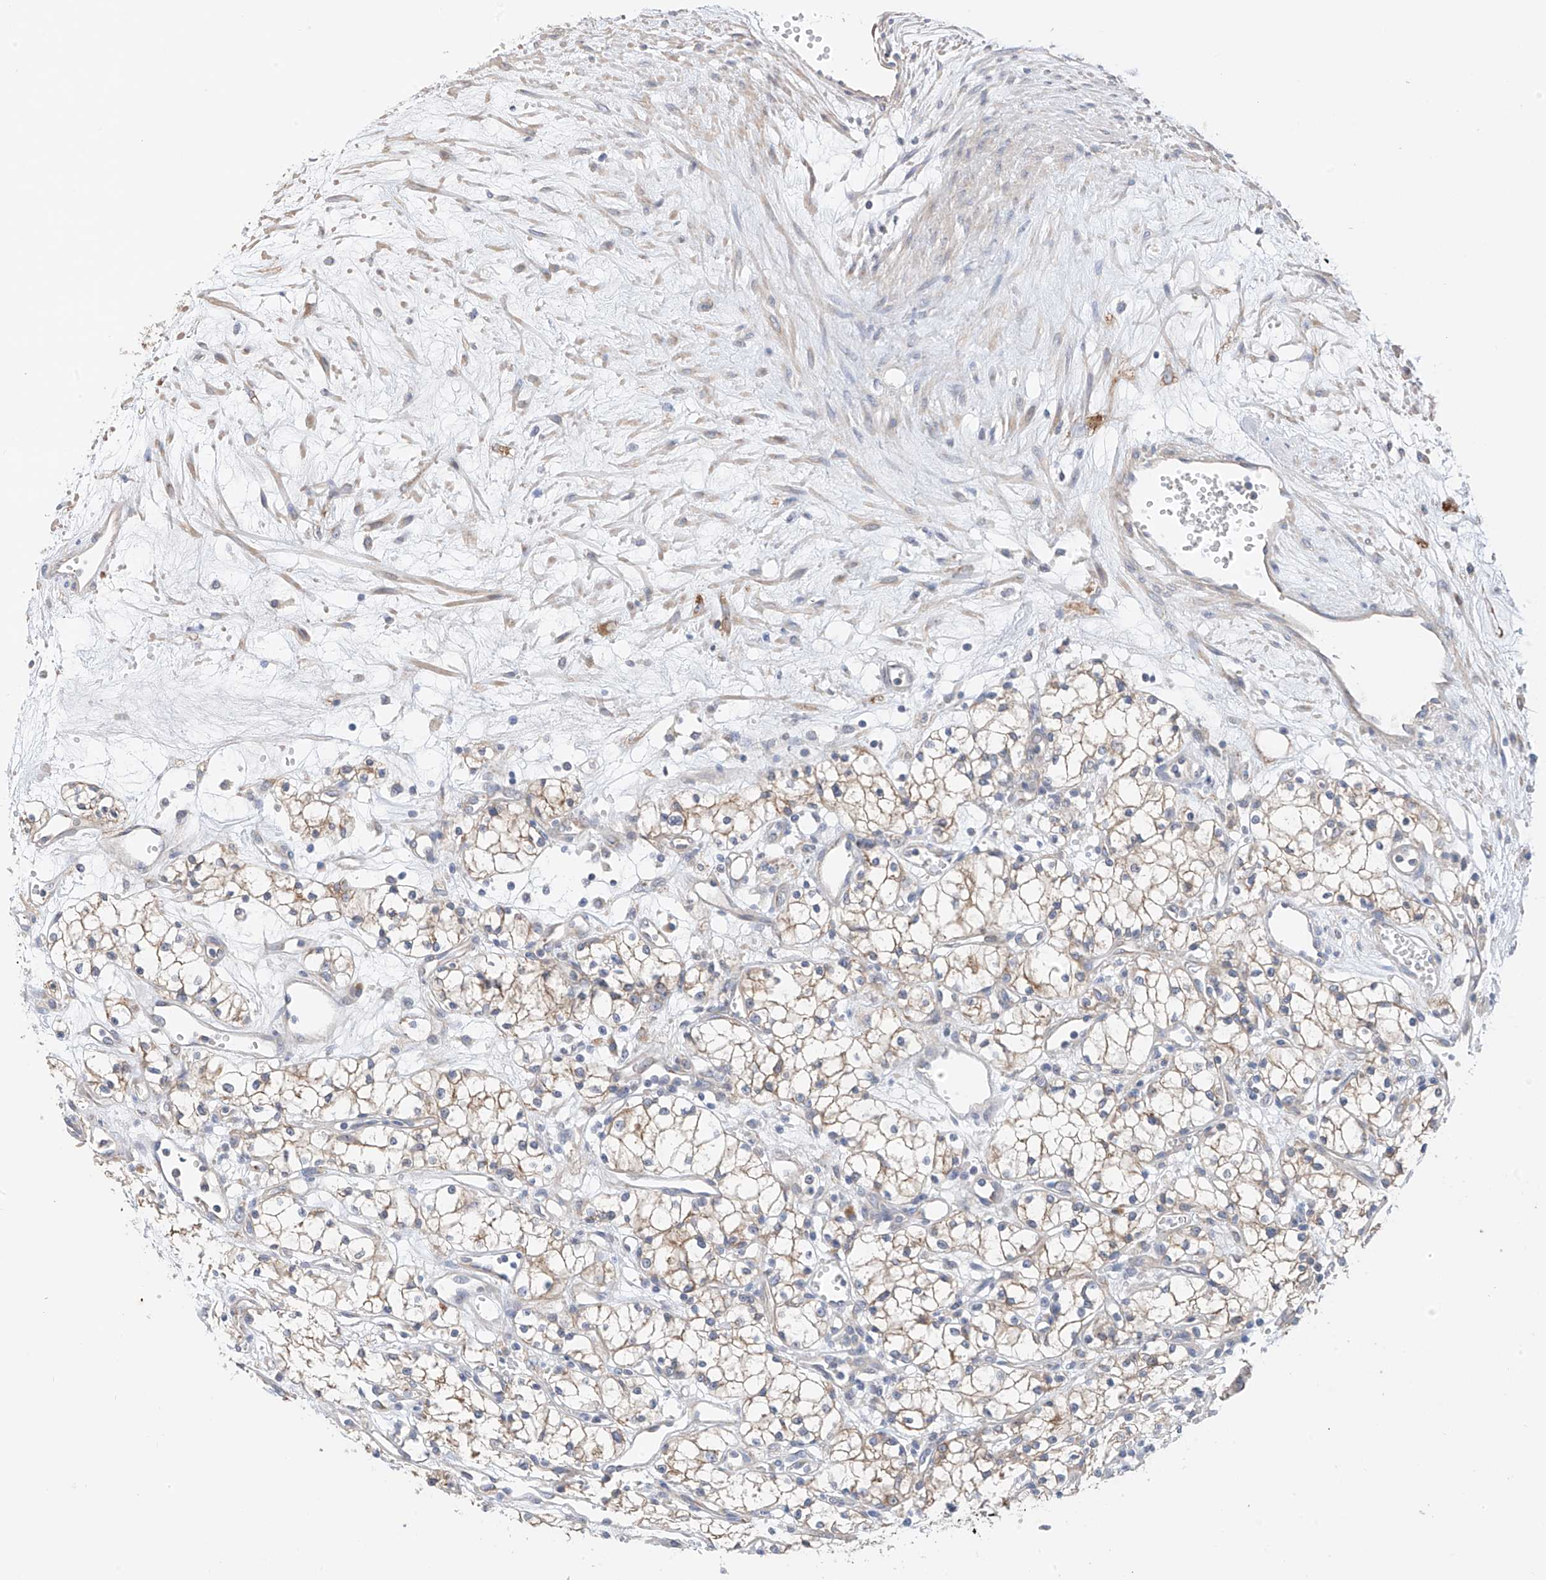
{"staining": {"intensity": "moderate", "quantity": "<25%", "location": "cytoplasmic/membranous"}, "tissue": "renal cancer", "cell_type": "Tumor cells", "image_type": "cancer", "snomed": [{"axis": "morphology", "description": "Adenocarcinoma, NOS"}, {"axis": "topography", "description": "Kidney"}], "caption": "IHC histopathology image of renal cancer stained for a protein (brown), which exhibits low levels of moderate cytoplasmic/membranous positivity in about <25% of tumor cells.", "gene": "REC8", "patient": {"sex": "male", "age": 59}}